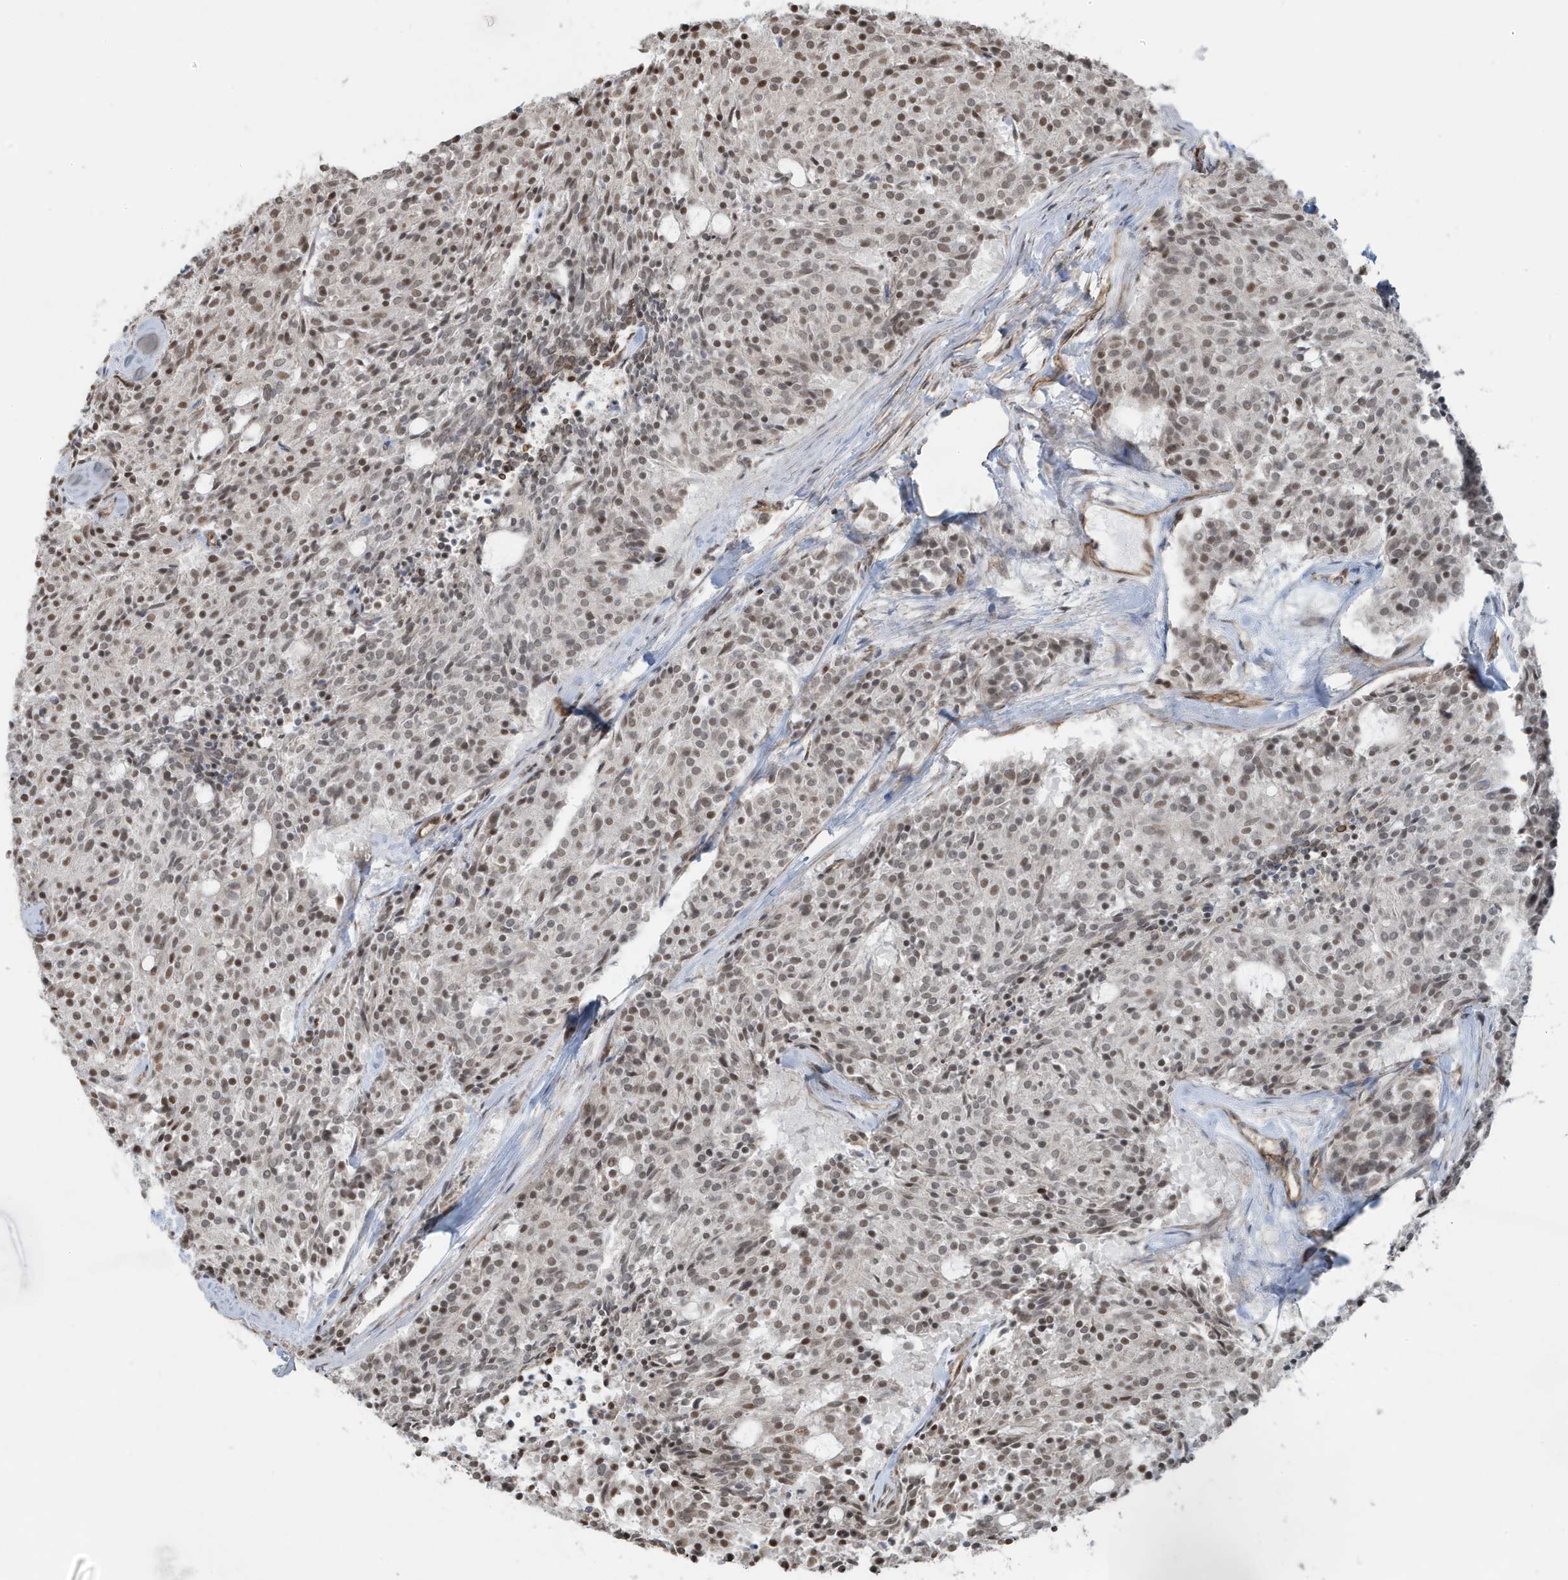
{"staining": {"intensity": "weak", "quantity": ">75%", "location": "nuclear"}, "tissue": "carcinoid", "cell_type": "Tumor cells", "image_type": "cancer", "snomed": [{"axis": "morphology", "description": "Carcinoid, malignant, NOS"}, {"axis": "topography", "description": "Pancreas"}], "caption": "Tumor cells demonstrate low levels of weak nuclear positivity in approximately >75% of cells in carcinoid. Nuclei are stained in blue.", "gene": "CHCHD4", "patient": {"sex": "female", "age": 54}}